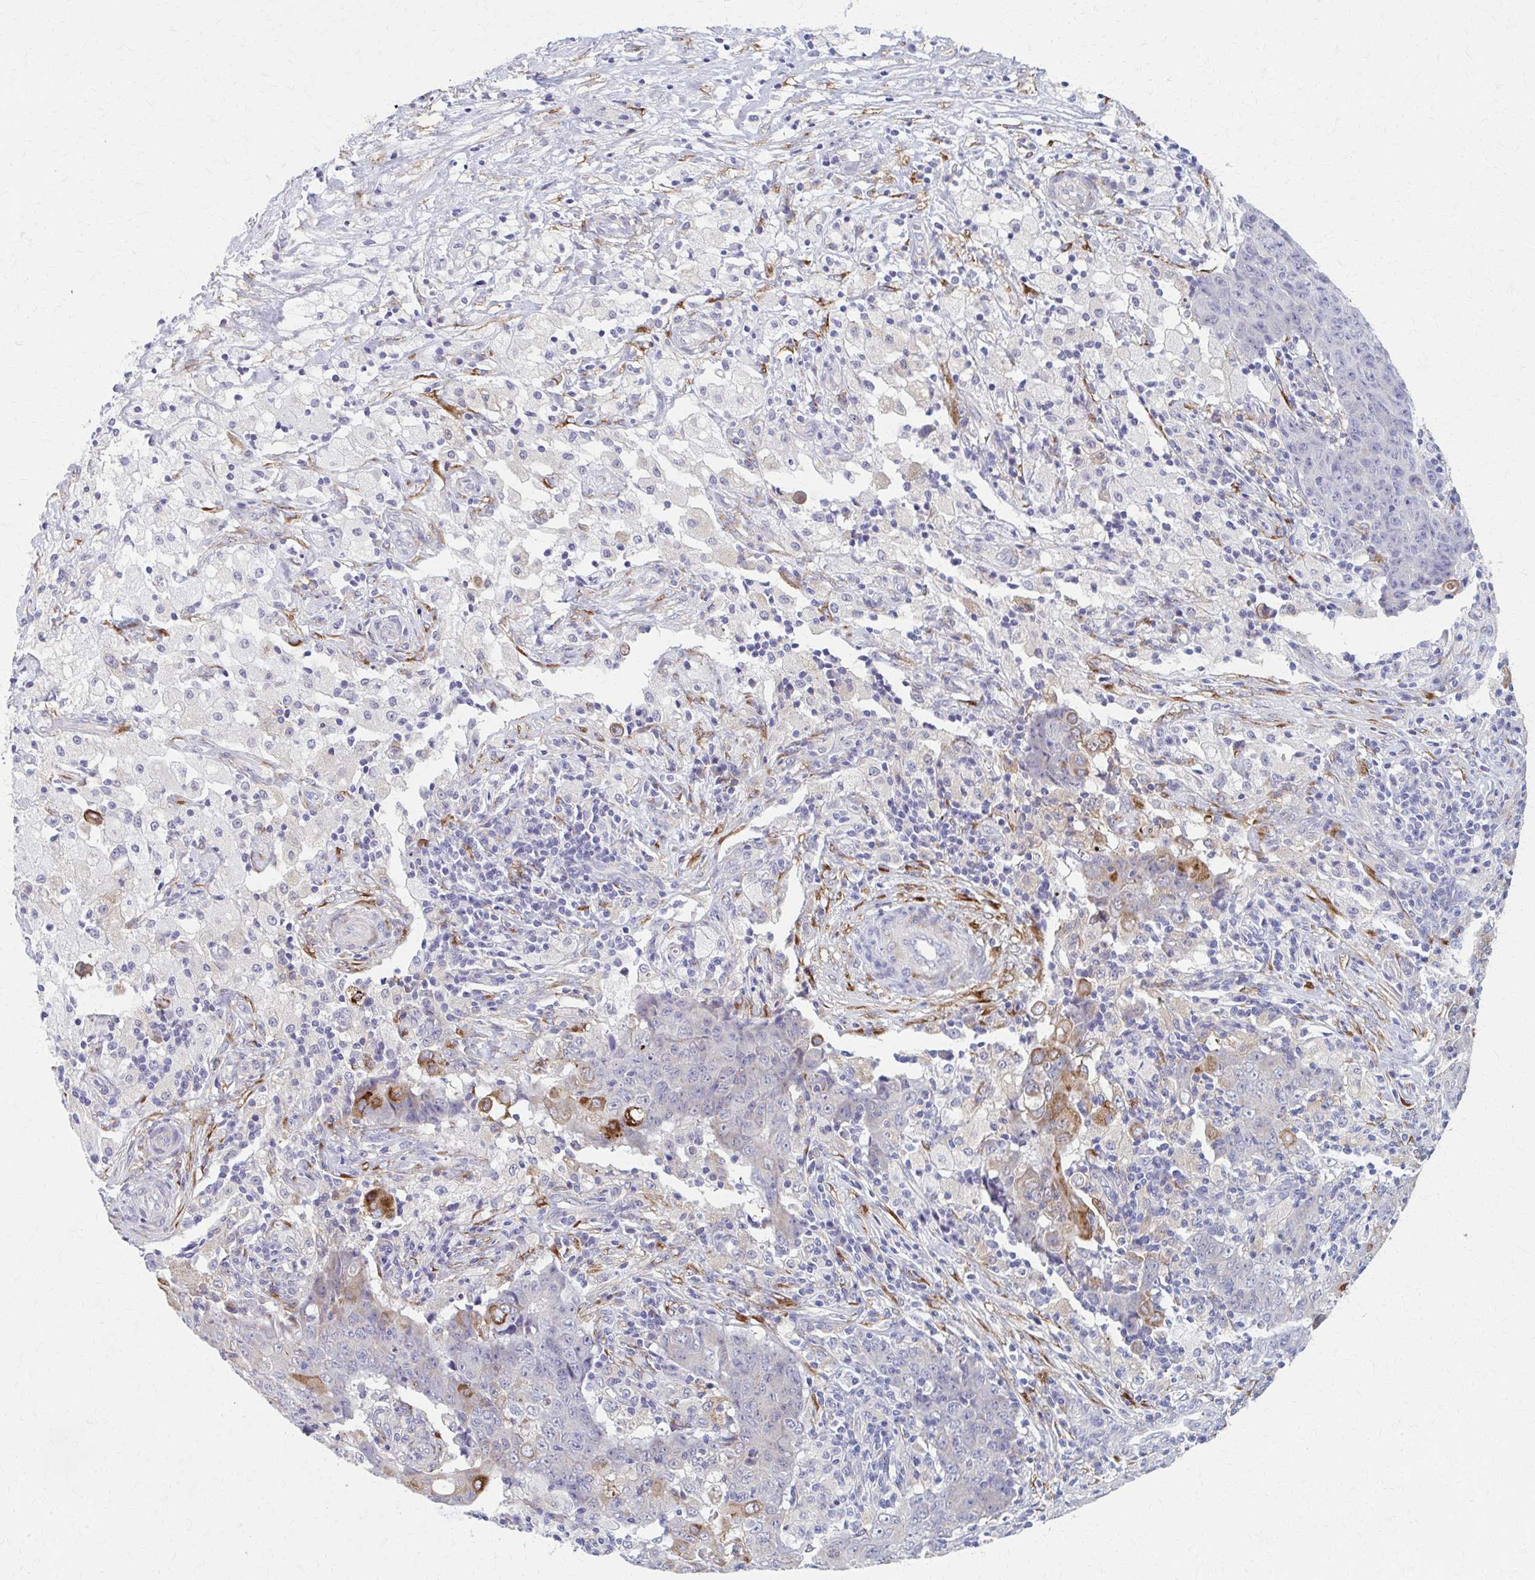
{"staining": {"intensity": "moderate", "quantity": "<25%", "location": "cytoplasmic/membranous"}, "tissue": "ovarian cancer", "cell_type": "Tumor cells", "image_type": "cancer", "snomed": [{"axis": "morphology", "description": "Carcinoma, endometroid"}, {"axis": "topography", "description": "Ovary"}], "caption": "Protein staining of ovarian cancer (endometroid carcinoma) tissue demonstrates moderate cytoplasmic/membranous expression in approximately <25% of tumor cells.", "gene": "SPATS2L", "patient": {"sex": "female", "age": 42}}